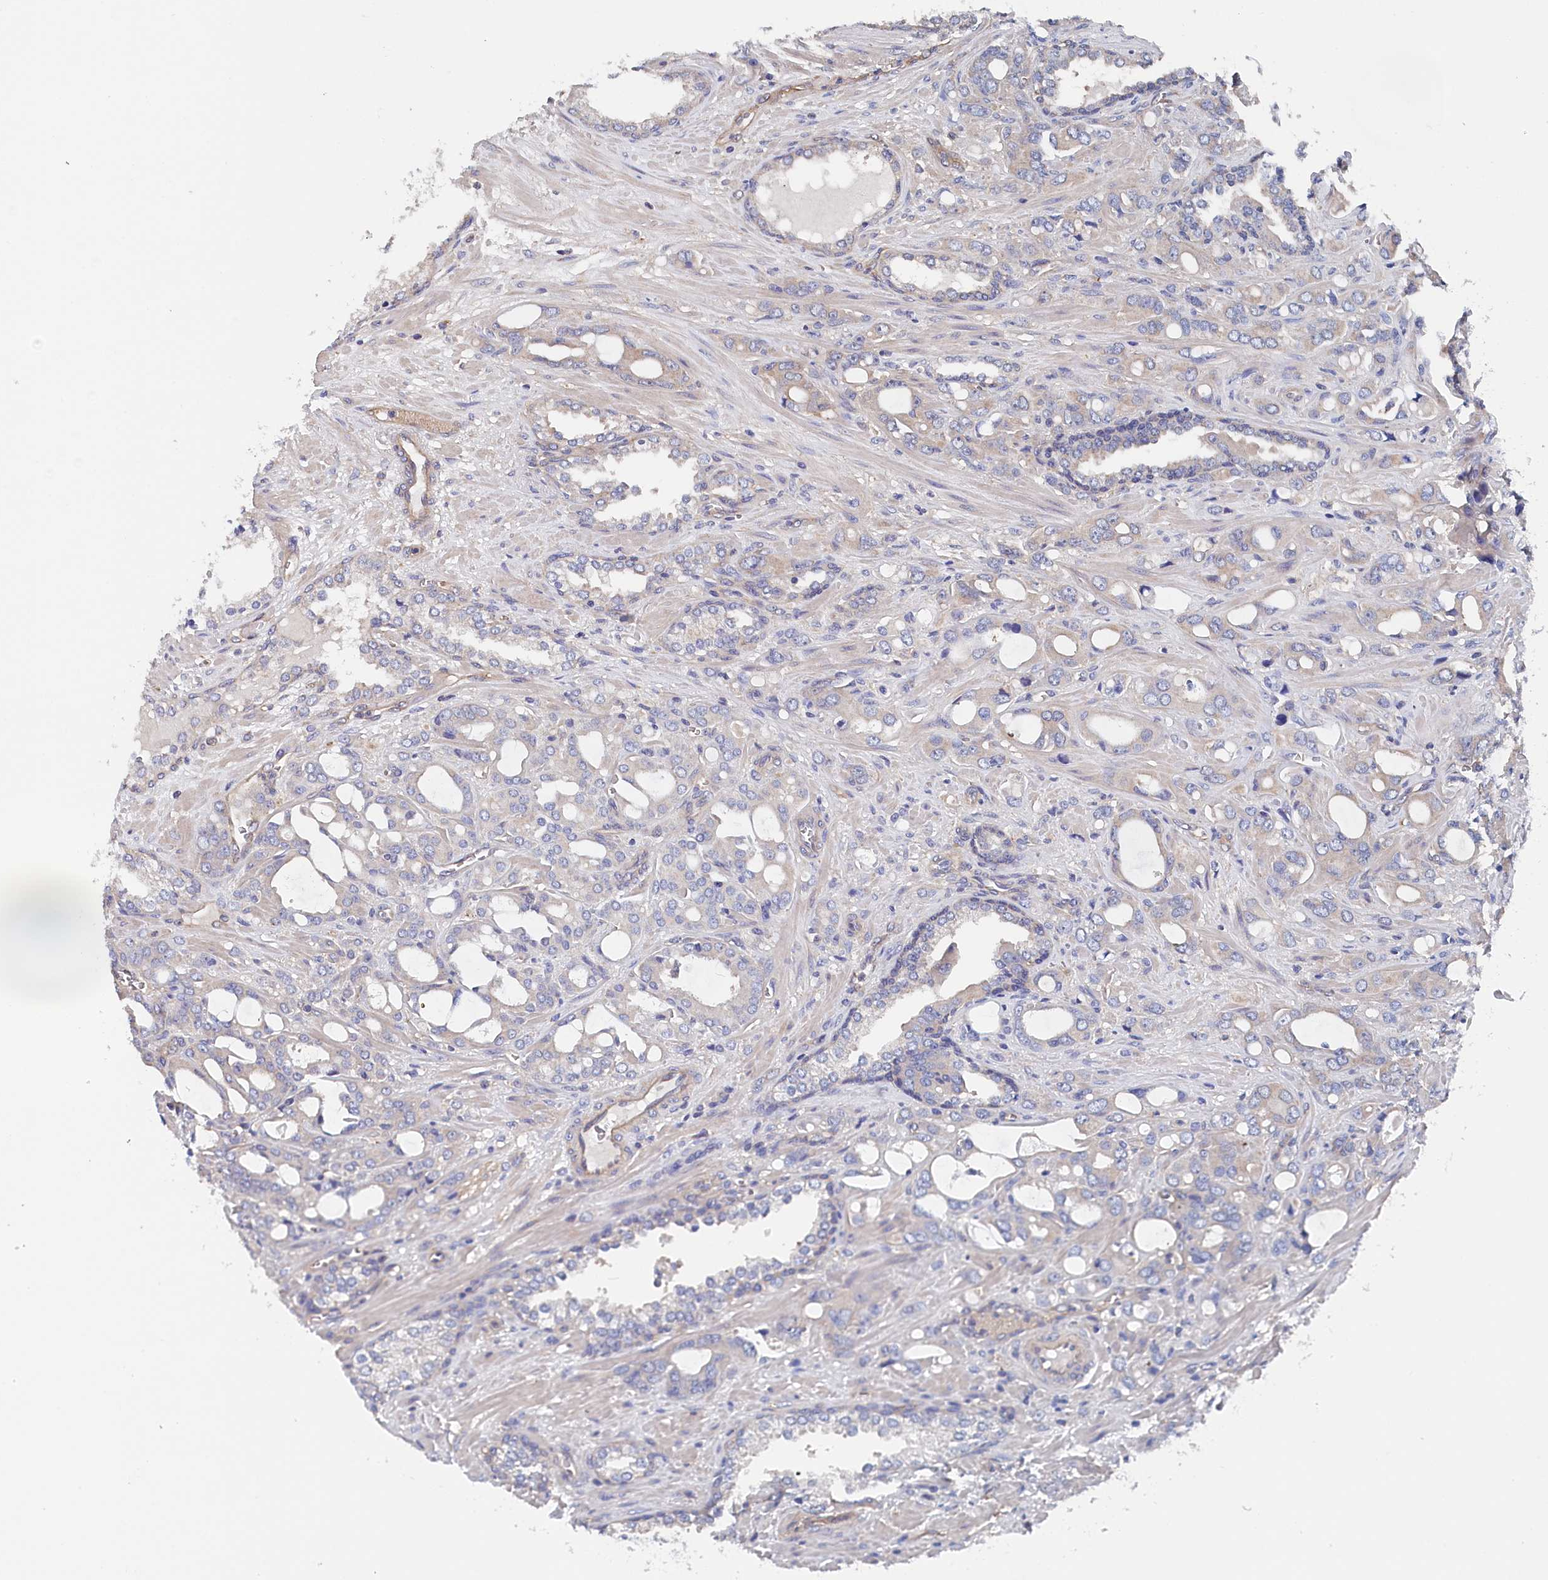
{"staining": {"intensity": "negative", "quantity": "none", "location": "none"}, "tissue": "prostate cancer", "cell_type": "Tumor cells", "image_type": "cancer", "snomed": [{"axis": "morphology", "description": "Adenocarcinoma, High grade"}, {"axis": "topography", "description": "Prostate"}], "caption": "Immunohistochemical staining of adenocarcinoma (high-grade) (prostate) exhibits no significant staining in tumor cells.", "gene": "BHMT", "patient": {"sex": "male", "age": 72}}